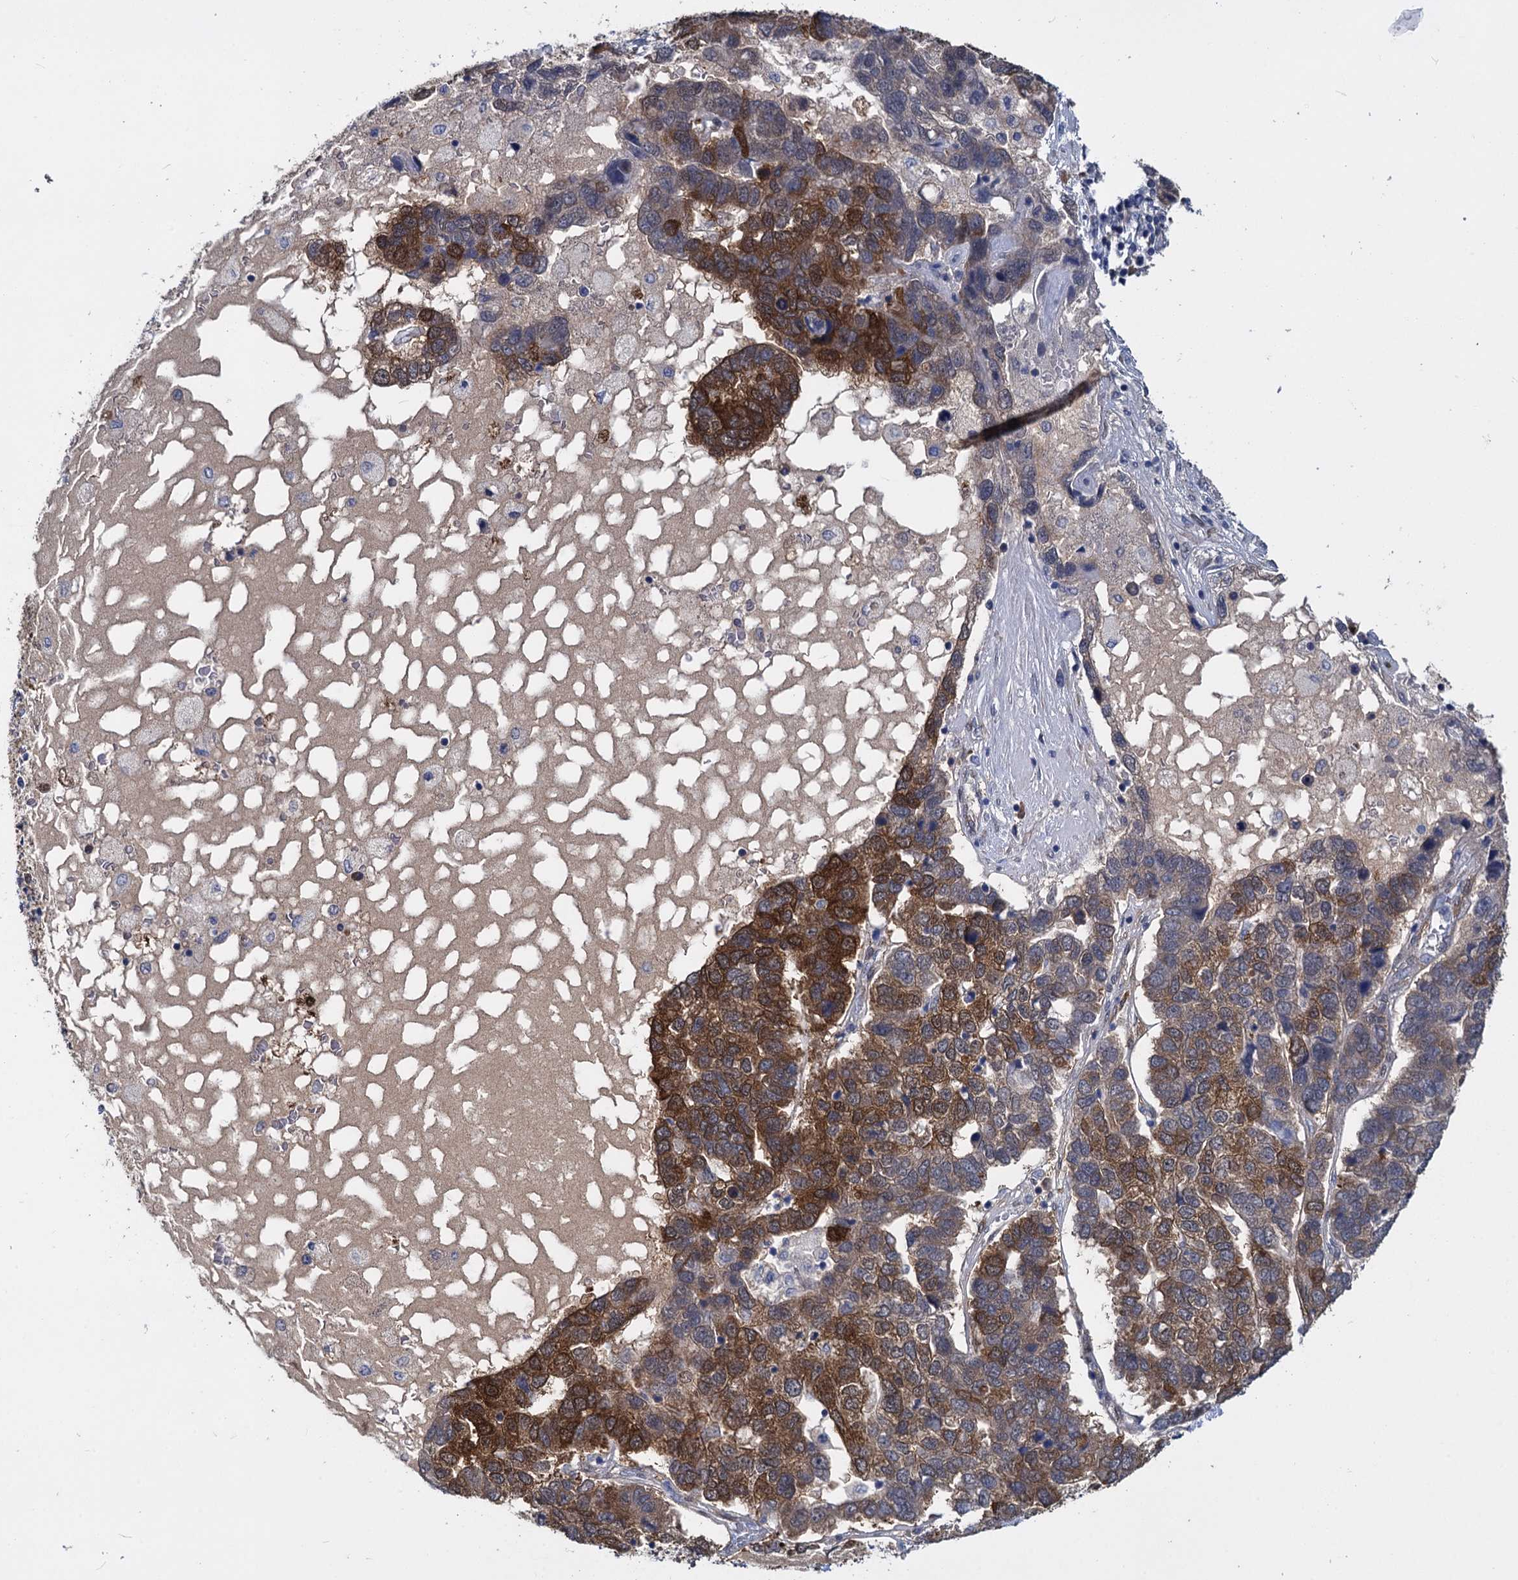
{"staining": {"intensity": "moderate", "quantity": ">75%", "location": "cytoplasmic/membranous"}, "tissue": "pancreatic cancer", "cell_type": "Tumor cells", "image_type": "cancer", "snomed": [{"axis": "morphology", "description": "Adenocarcinoma, NOS"}, {"axis": "topography", "description": "Pancreas"}], "caption": "IHC of human adenocarcinoma (pancreatic) shows medium levels of moderate cytoplasmic/membranous staining in approximately >75% of tumor cells.", "gene": "GSTM3", "patient": {"sex": "female", "age": 61}}